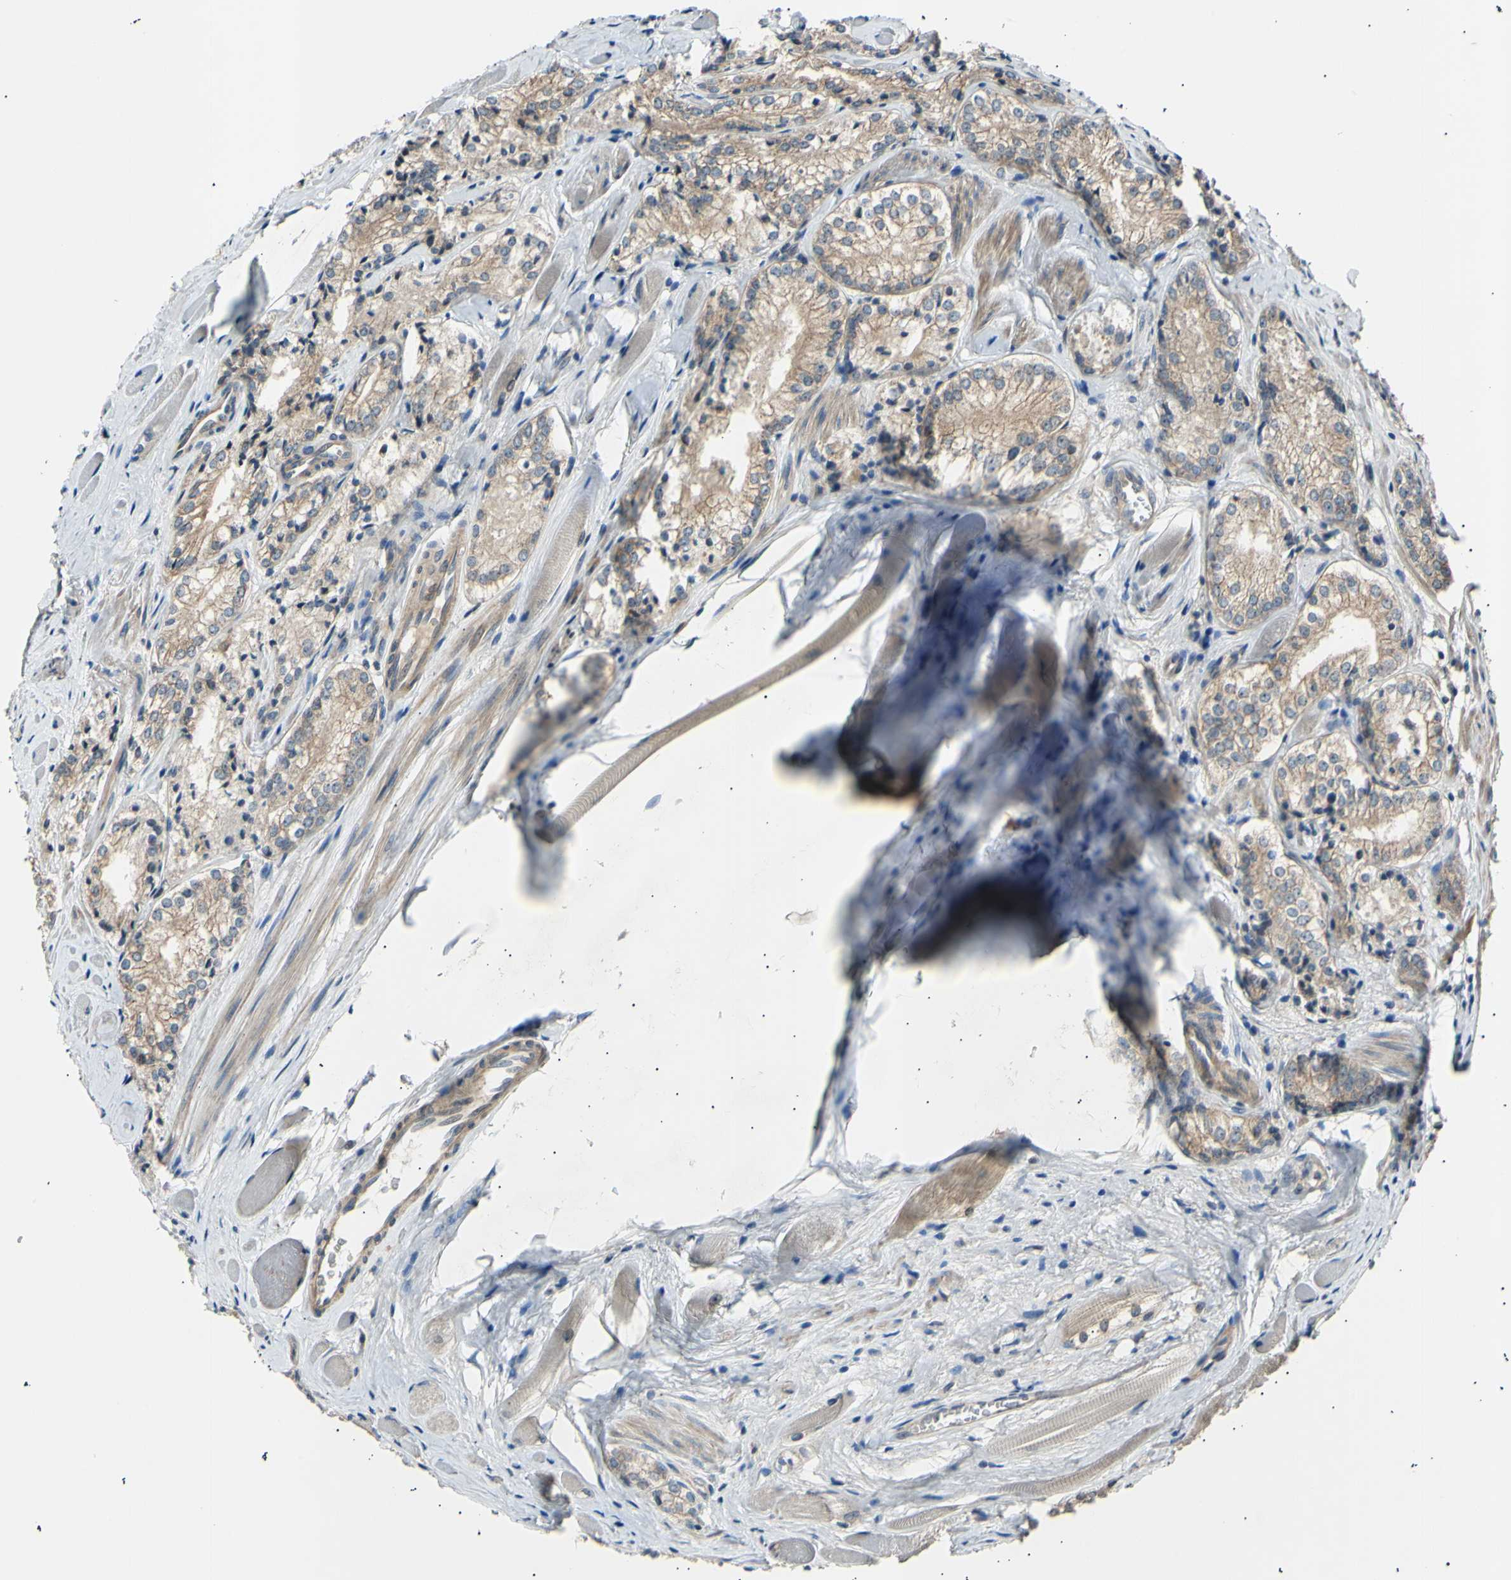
{"staining": {"intensity": "weak", "quantity": ">75%", "location": "cytoplasmic/membranous"}, "tissue": "prostate cancer", "cell_type": "Tumor cells", "image_type": "cancer", "snomed": [{"axis": "morphology", "description": "Adenocarcinoma, Low grade"}, {"axis": "topography", "description": "Prostate"}], "caption": "Immunohistochemistry (IHC) of human prostate cancer displays low levels of weak cytoplasmic/membranous expression in approximately >75% of tumor cells.", "gene": "ITGA6", "patient": {"sex": "male", "age": 60}}